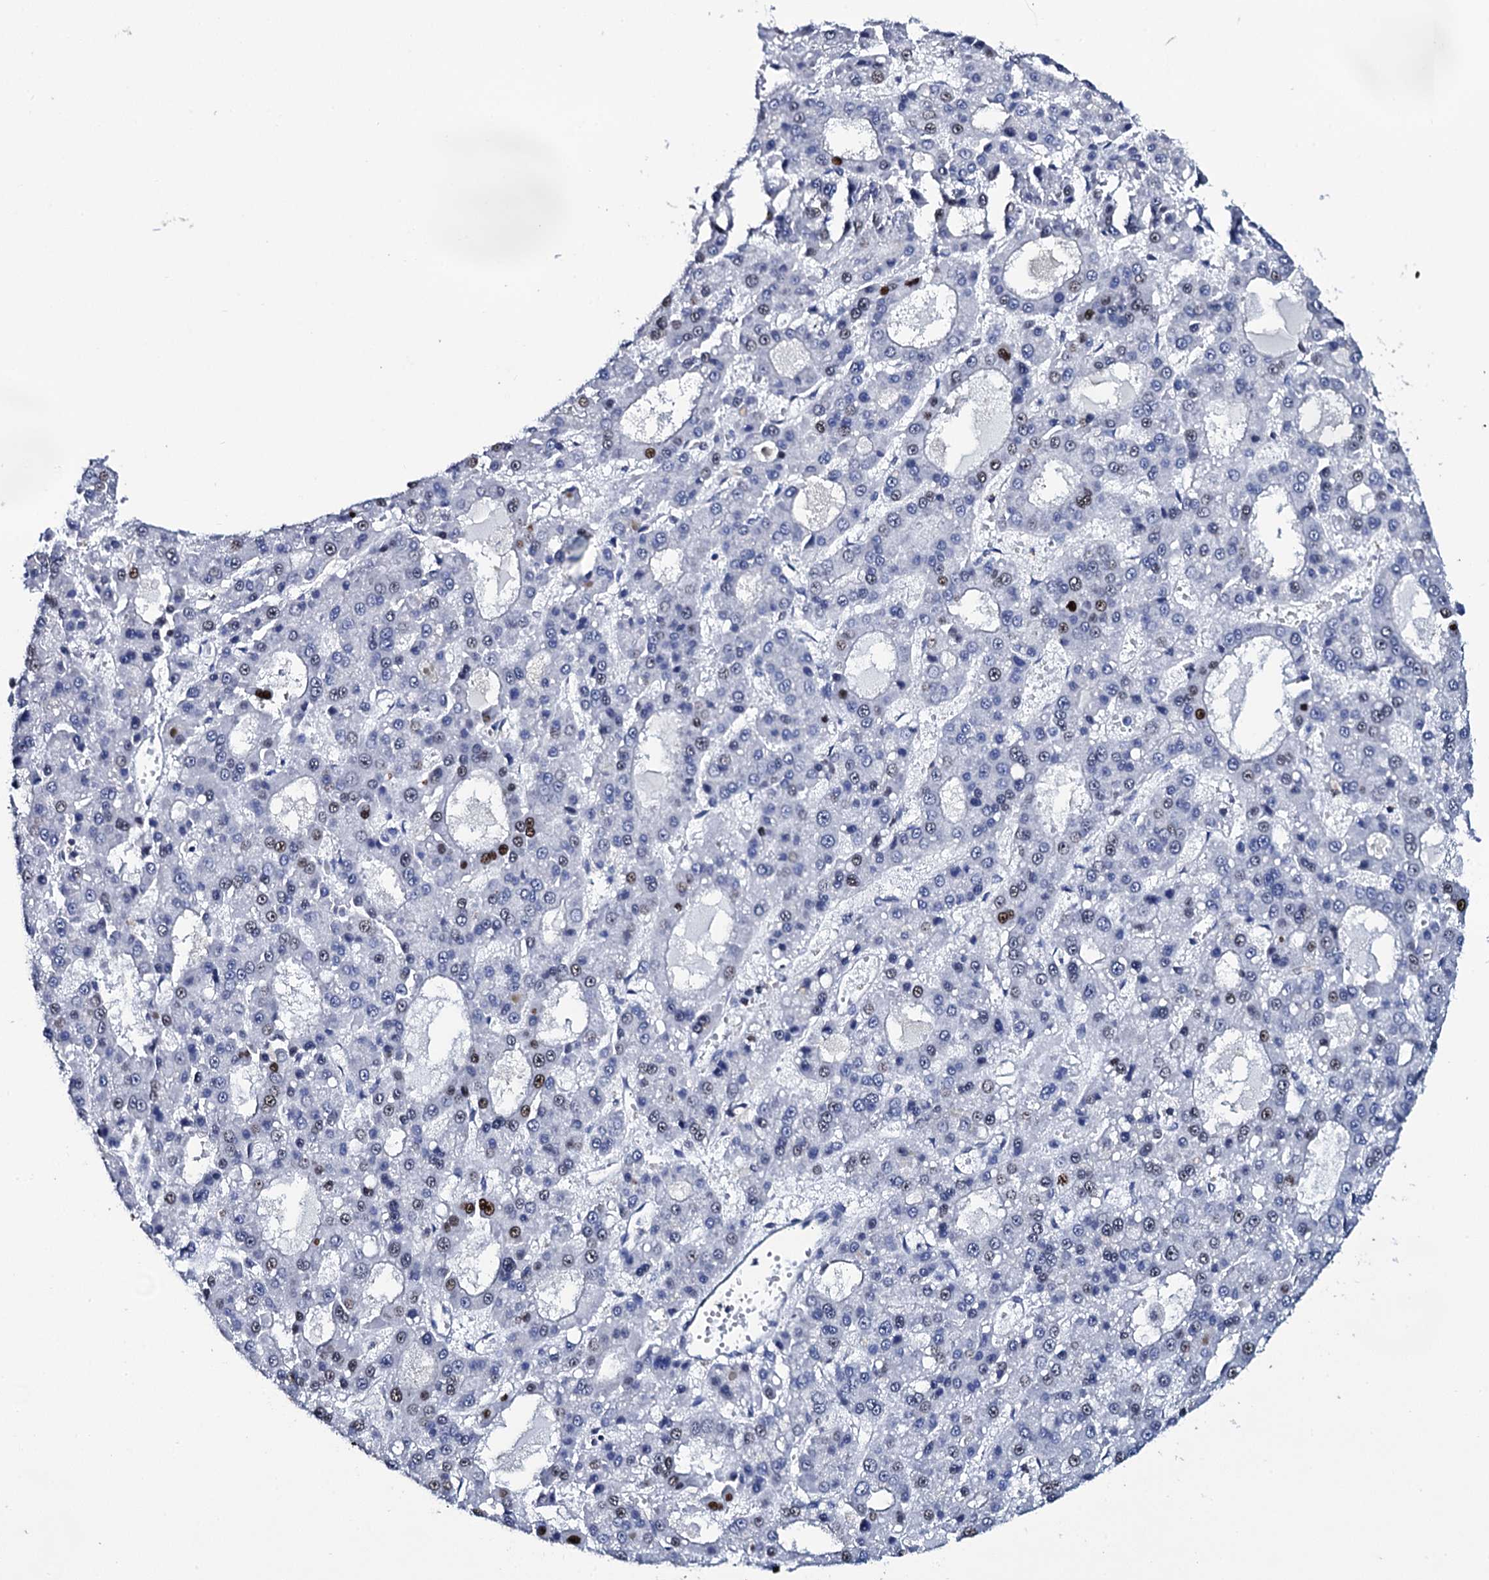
{"staining": {"intensity": "moderate", "quantity": "<25%", "location": "nuclear"}, "tissue": "liver cancer", "cell_type": "Tumor cells", "image_type": "cancer", "snomed": [{"axis": "morphology", "description": "Carcinoma, Hepatocellular, NOS"}, {"axis": "topography", "description": "Liver"}], "caption": "Tumor cells display low levels of moderate nuclear expression in about <25% of cells in liver hepatocellular carcinoma. Using DAB (brown) and hematoxylin (blue) stains, captured at high magnification using brightfield microscopy.", "gene": "NPM2", "patient": {"sex": "male", "age": 70}}